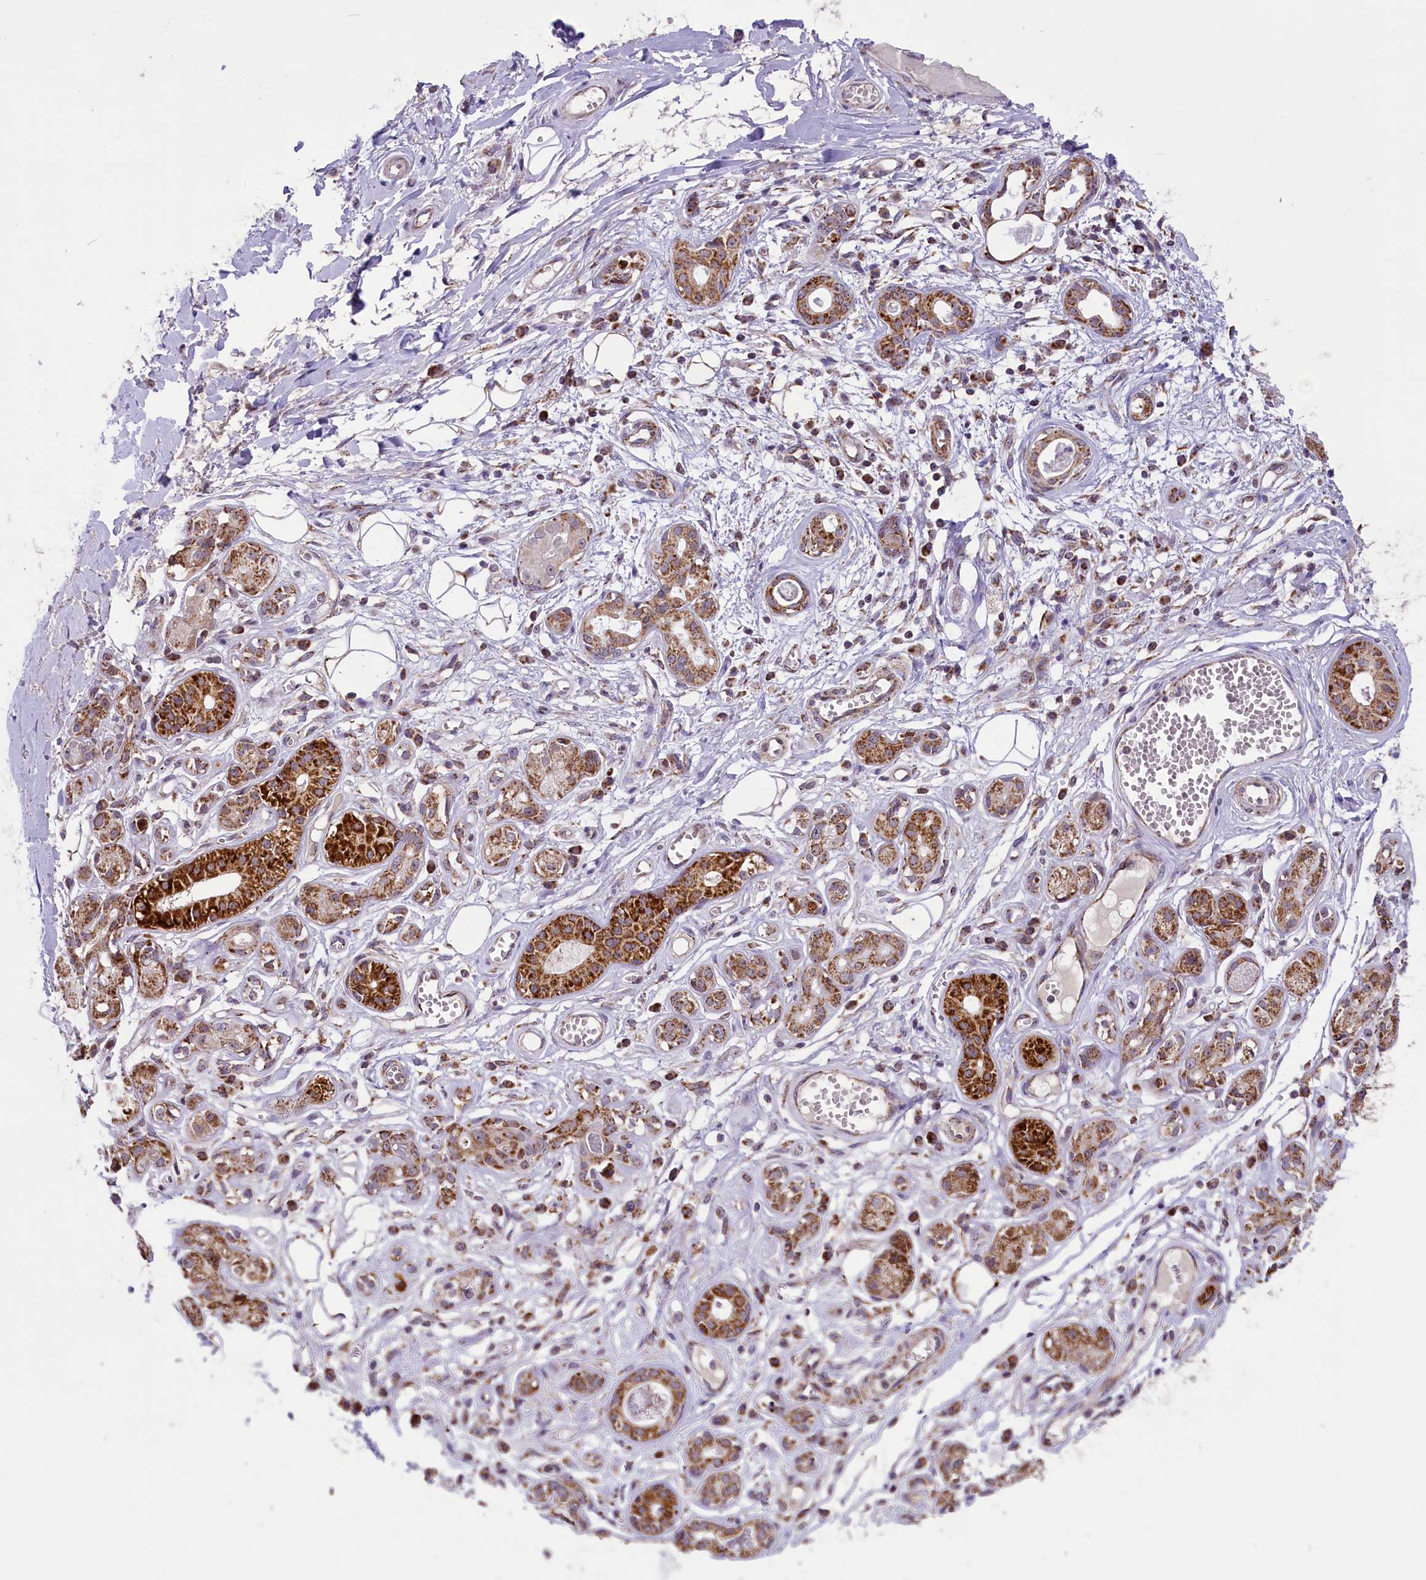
{"staining": {"intensity": "moderate", "quantity": "<25%", "location": "cytoplasmic/membranous"}, "tissue": "adipose tissue", "cell_type": "Adipocytes", "image_type": "normal", "snomed": [{"axis": "morphology", "description": "Normal tissue, NOS"}, {"axis": "morphology", "description": "Inflammation, NOS"}, {"axis": "topography", "description": "Salivary gland"}, {"axis": "topography", "description": "Peripheral nerve tissue"}], "caption": "A low amount of moderate cytoplasmic/membranous expression is appreciated in about <25% of adipocytes in normal adipose tissue.", "gene": "NDUFS5", "patient": {"sex": "female", "age": 75}}